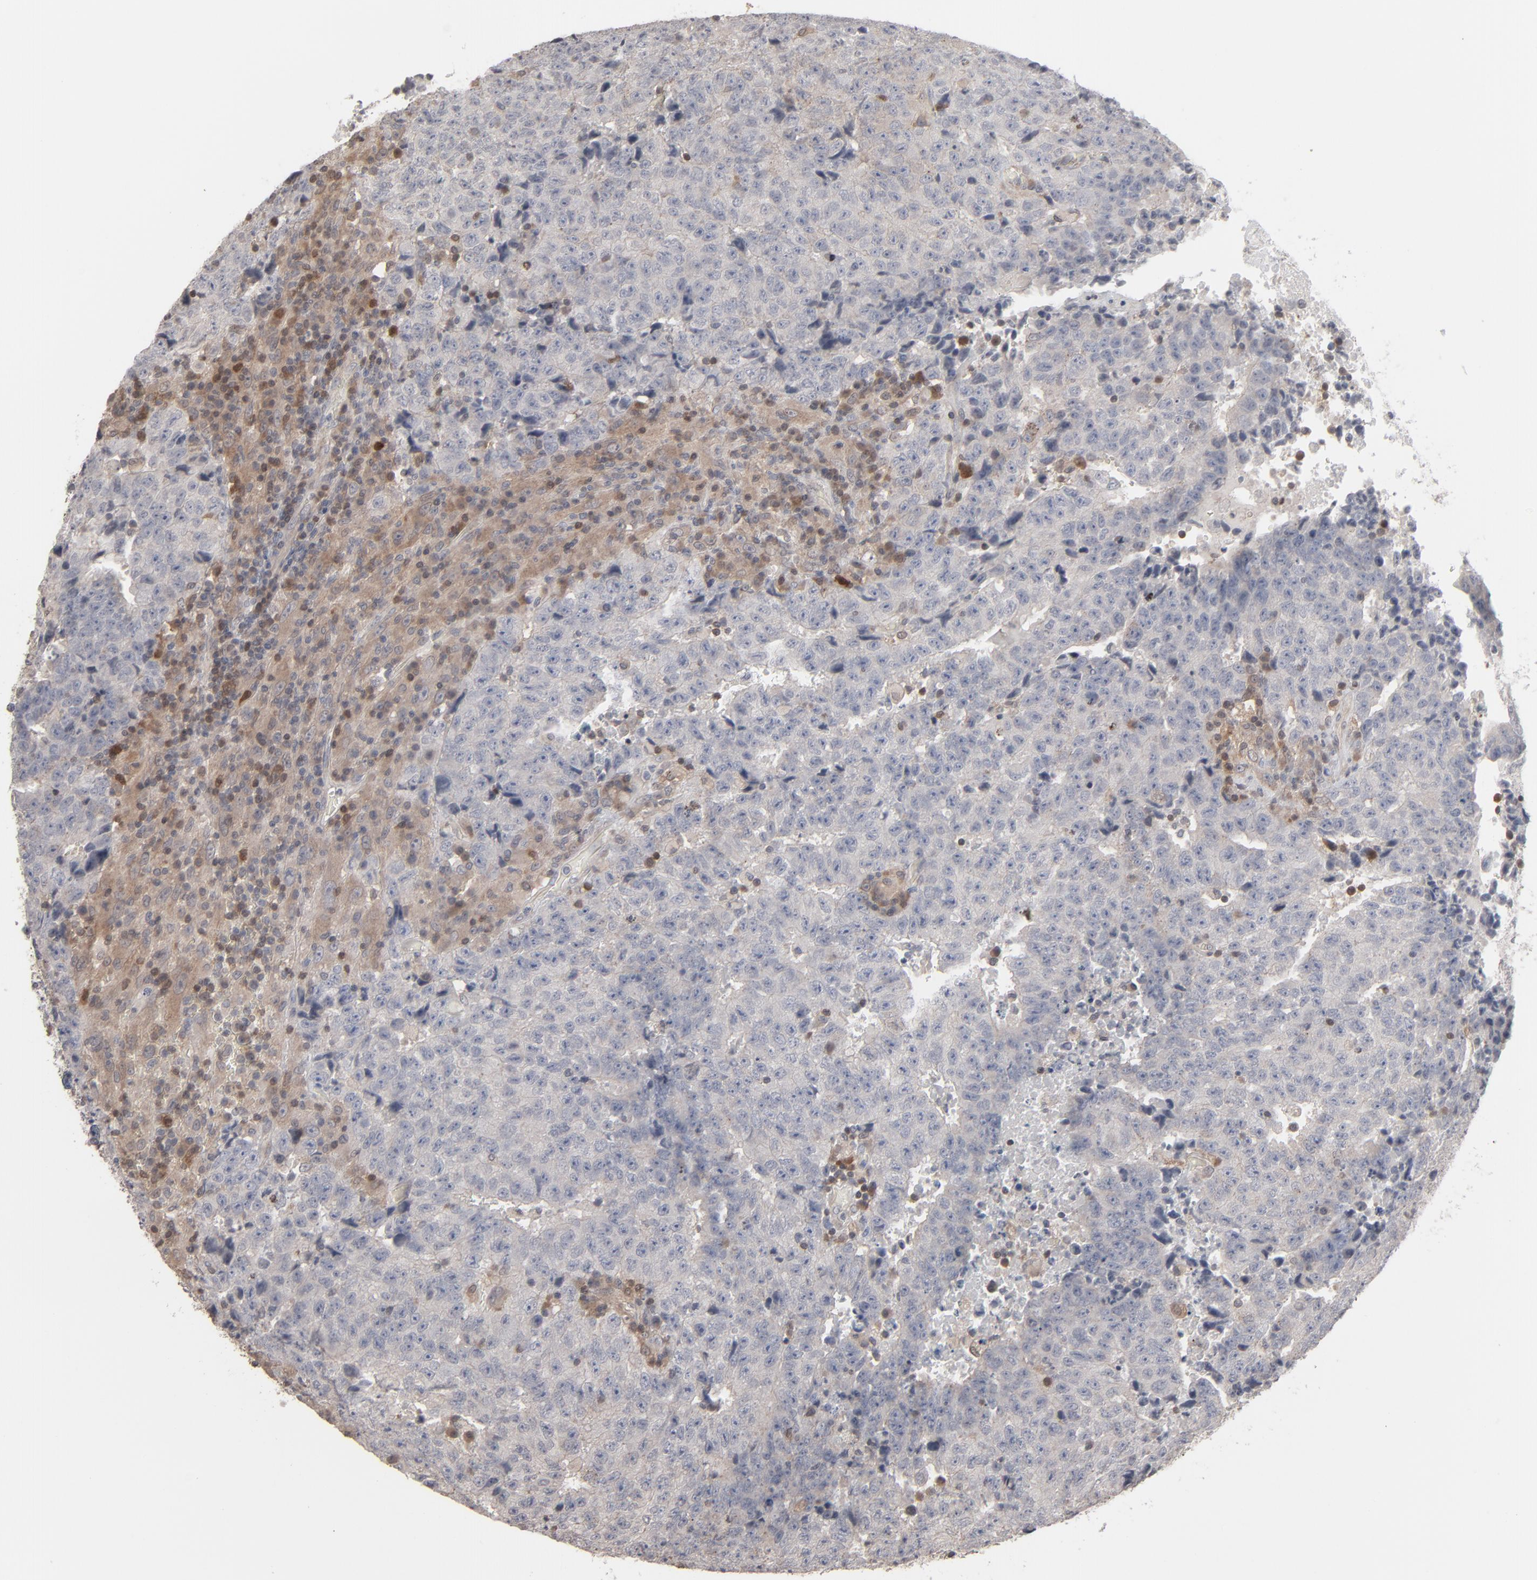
{"staining": {"intensity": "weak", "quantity": "25%-75%", "location": "cytoplasmic/membranous"}, "tissue": "testis cancer", "cell_type": "Tumor cells", "image_type": "cancer", "snomed": [{"axis": "morphology", "description": "Necrosis, NOS"}, {"axis": "morphology", "description": "Carcinoma, Embryonal, NOS"}, {"axis": "topography", "description": "Testis"}], "caption": "Tumor cells demonstrate low levels of weak cytoplasmic/membranous staining in about 25%-75% of cells in testis cancer (embryonal carcinoma).", "gene": "STAT4", "patient": {"sex": "male", "age": 19}}